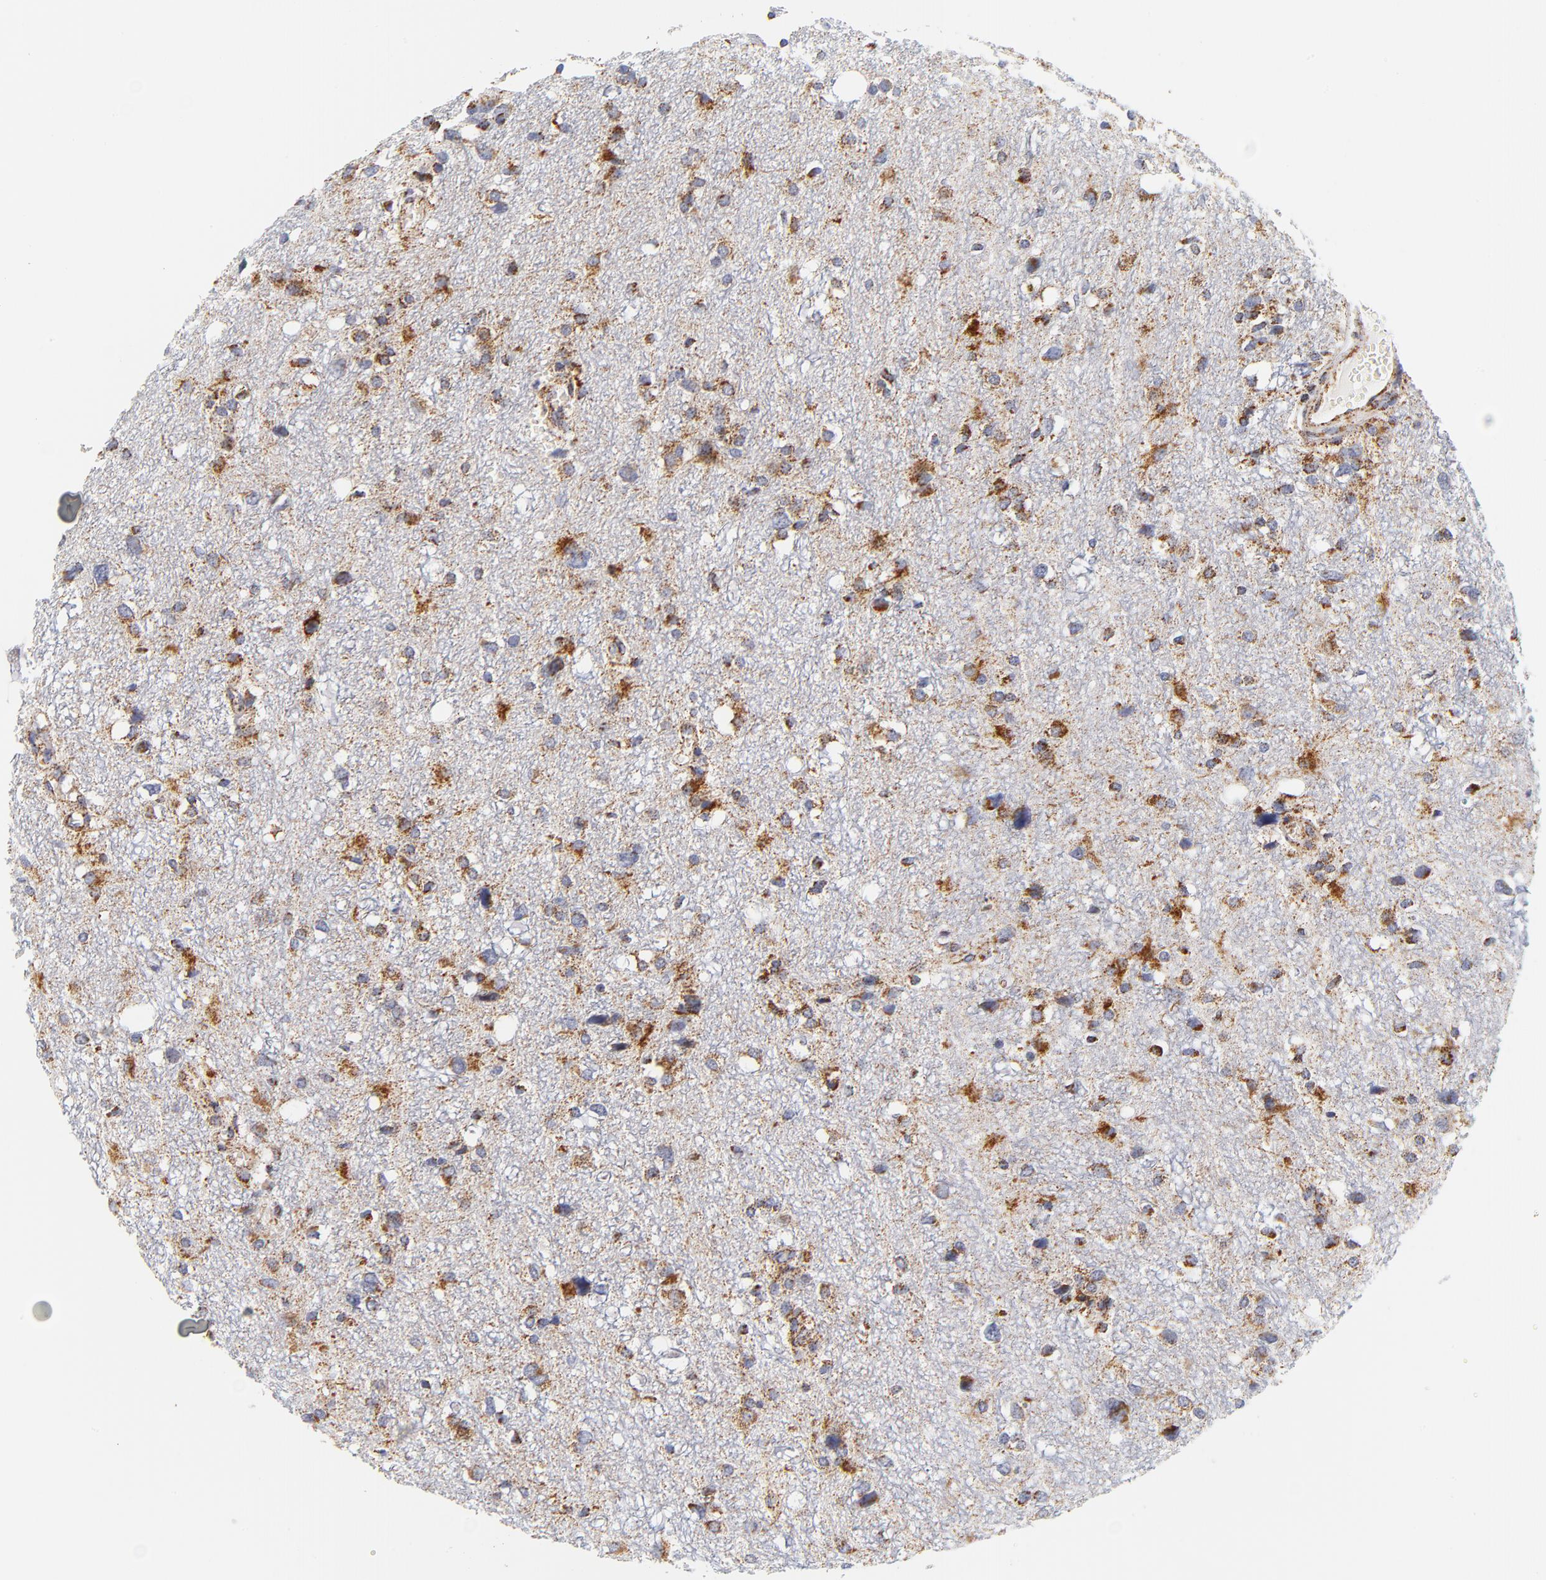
{"staining": {"intensity": "moderate", "quantity": ">75%", "location": "cytoplasmic/membranous"}, "tissue": "glioma", "cell_type": "Tumor cells", "image_type": "cancer", "snomed": [{"axis": "morphology", "description": "Glioma, malignant, High grade"}, {"axis": "topography", "description": "Brain"}], "caption": "Immunohistochemistry (IHC) photomicrograph of neoplastic tissue: human glioma stained using IHC displays medium levels of moderate protein expression localized specifically in the cytoplasmic/membranous of tumor cells, appearing as a cytoplasmic/membranous brown color.", "gene": "ECHS1", "patient": {"sex": "female", "age": 59}}